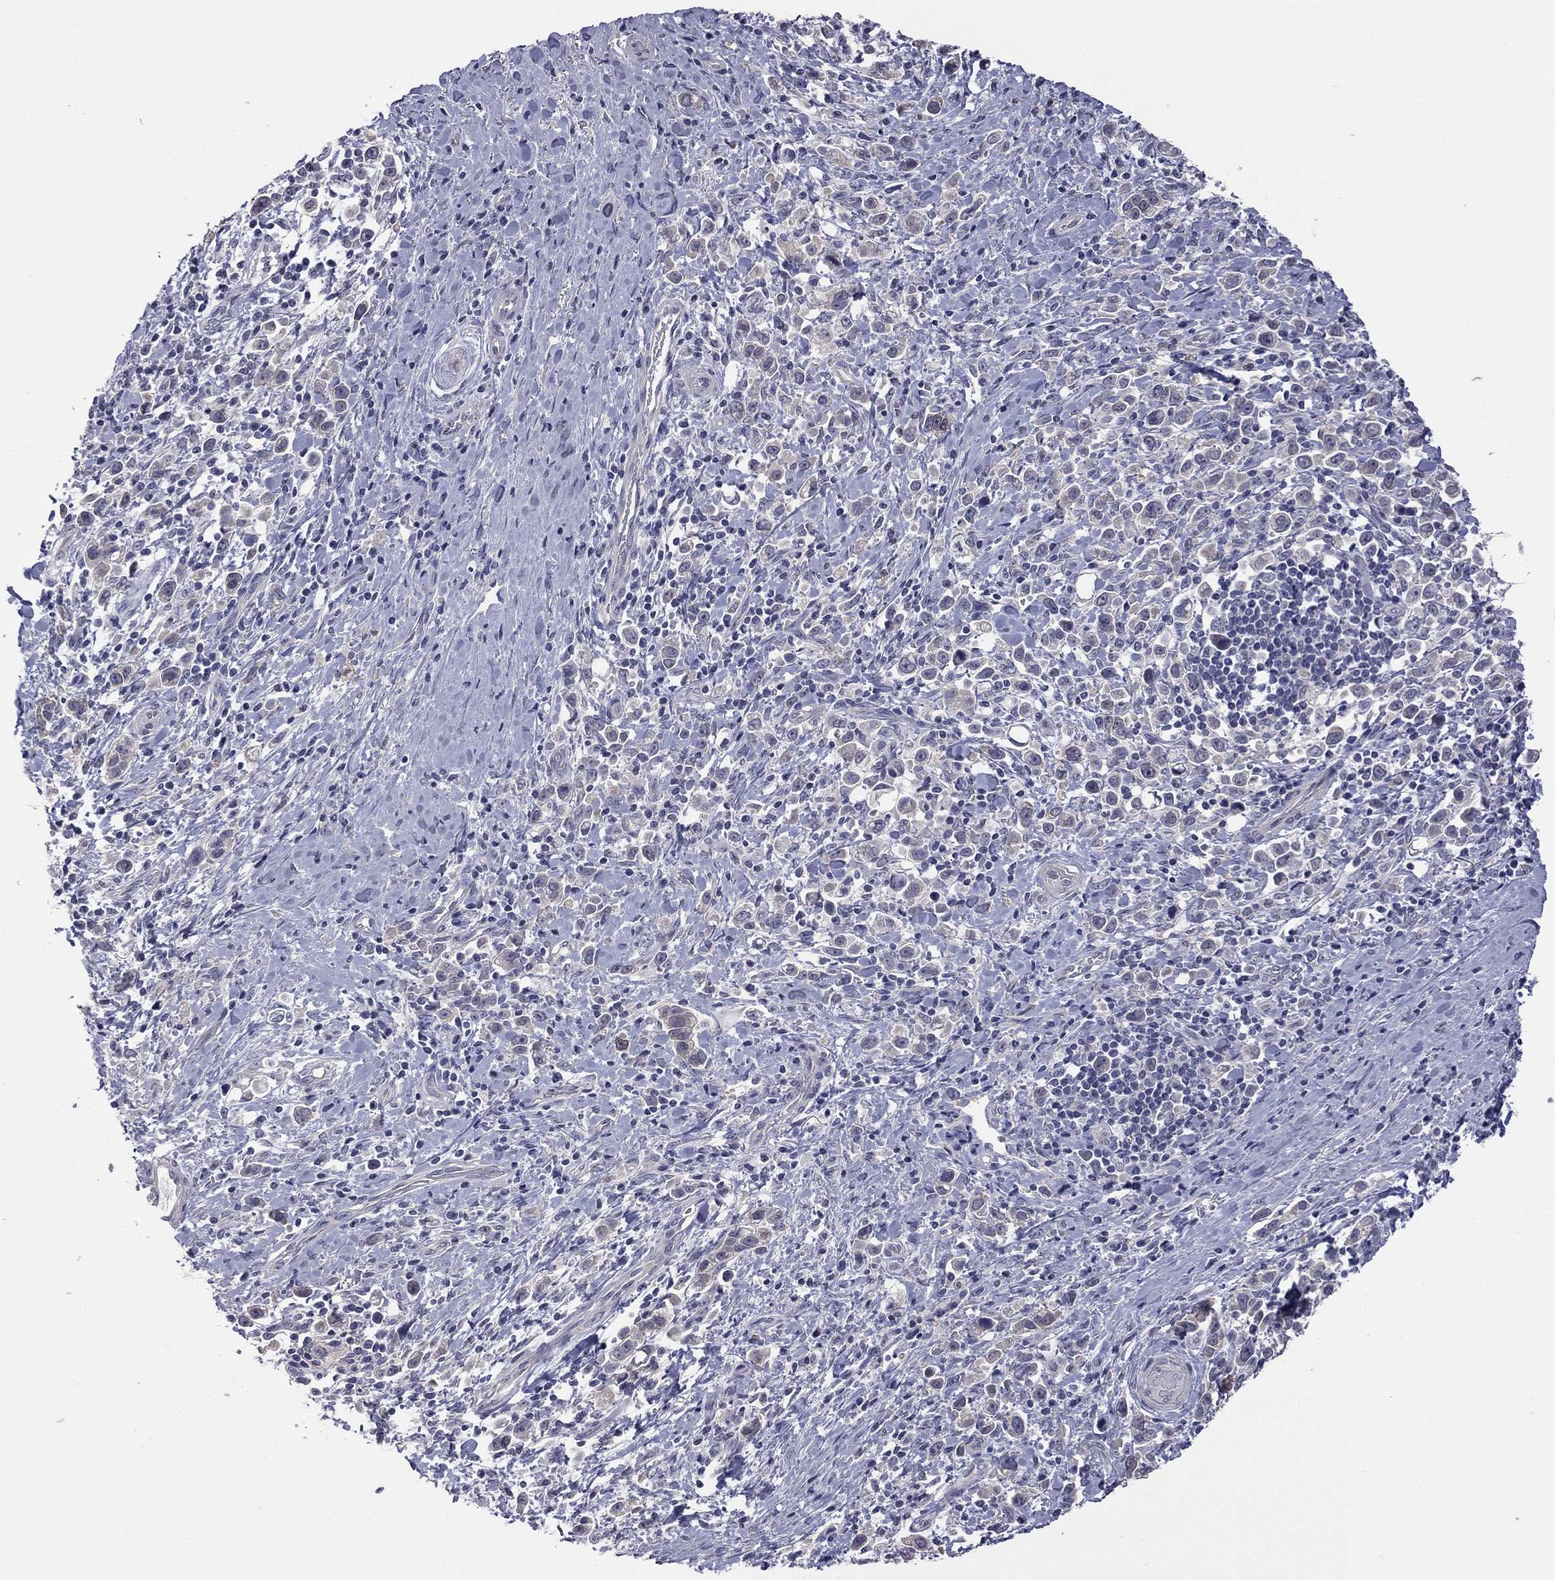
{"staining": {"intensity": "negative", "quantity": "none", "location": "none"}, "tissue": "stomach cancer", "cell_type": "Tumor cells", "image_type": "cancer", "snomed": [{"axis": "morphology", "description": "Adenocarcinoma, NOS"}, {"axis": "topography", "description": "Stomach"}], "caption": "A photomicrograph of stomach cancer stained for a protein reveals no brown staining in tumor cells.", "gene": "HYLS1", "patient": {"sex": "male", "age": 93}}